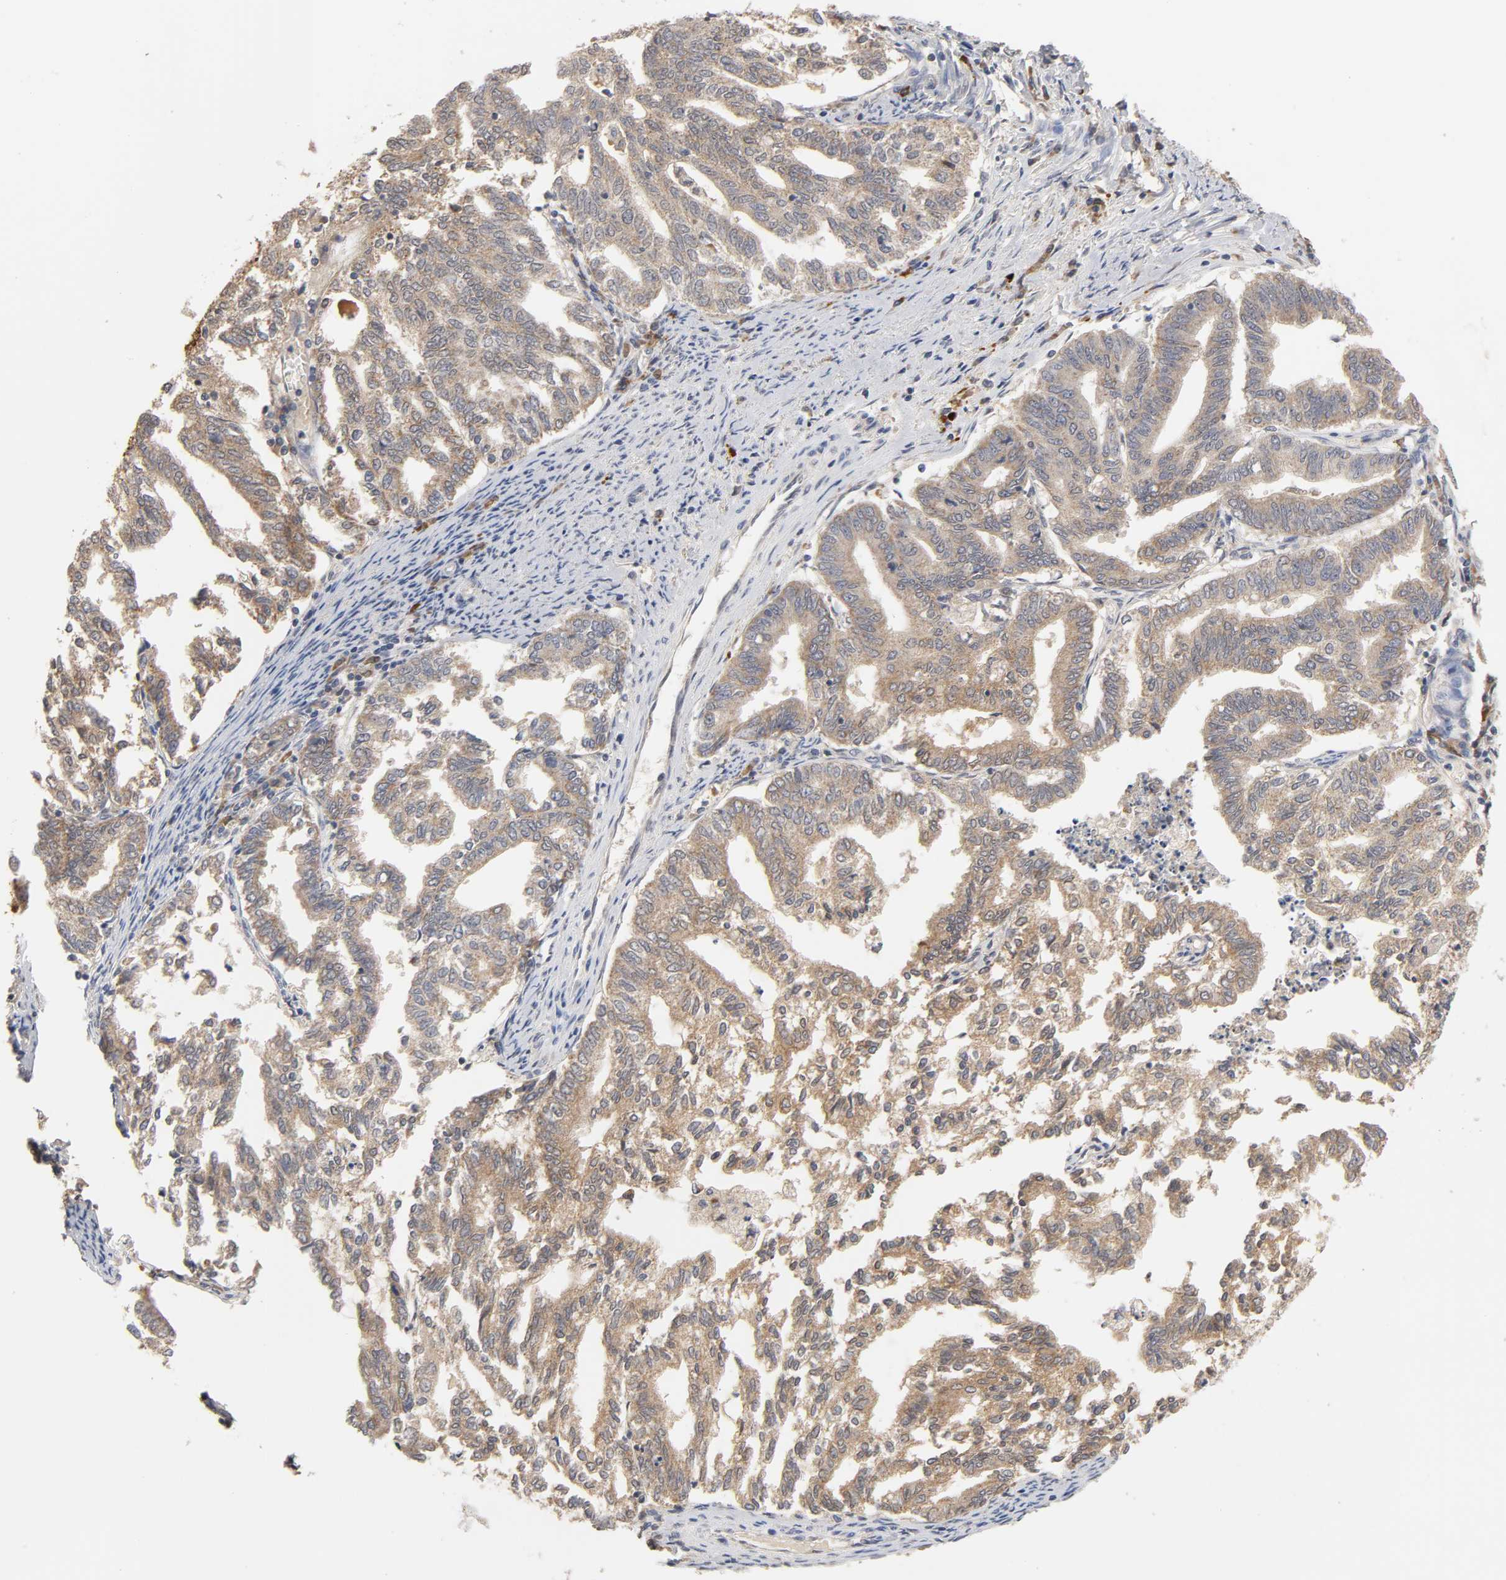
{"staining": {"intensity": "moderate", "quantity": ">75%", "location": "cytoplasmic/membranous"}, "tissue": "endometrial cancer", "cell_type": "Tumor cells", "image_type": "cancer", "snomed": [{"axis": "morphology", "description": "Adenocarcinoma, NOS"}, {"axis": "topography", "description": "Endometrium"}], "caption": "Protein expression analysis of endometrial adenocarcinoma shows moderate cytoplasmic/membranous staining in approximately >75% of tumor cells.", "gene": "GSTZ1", "patient": {"sex": "female", "age": 79}}